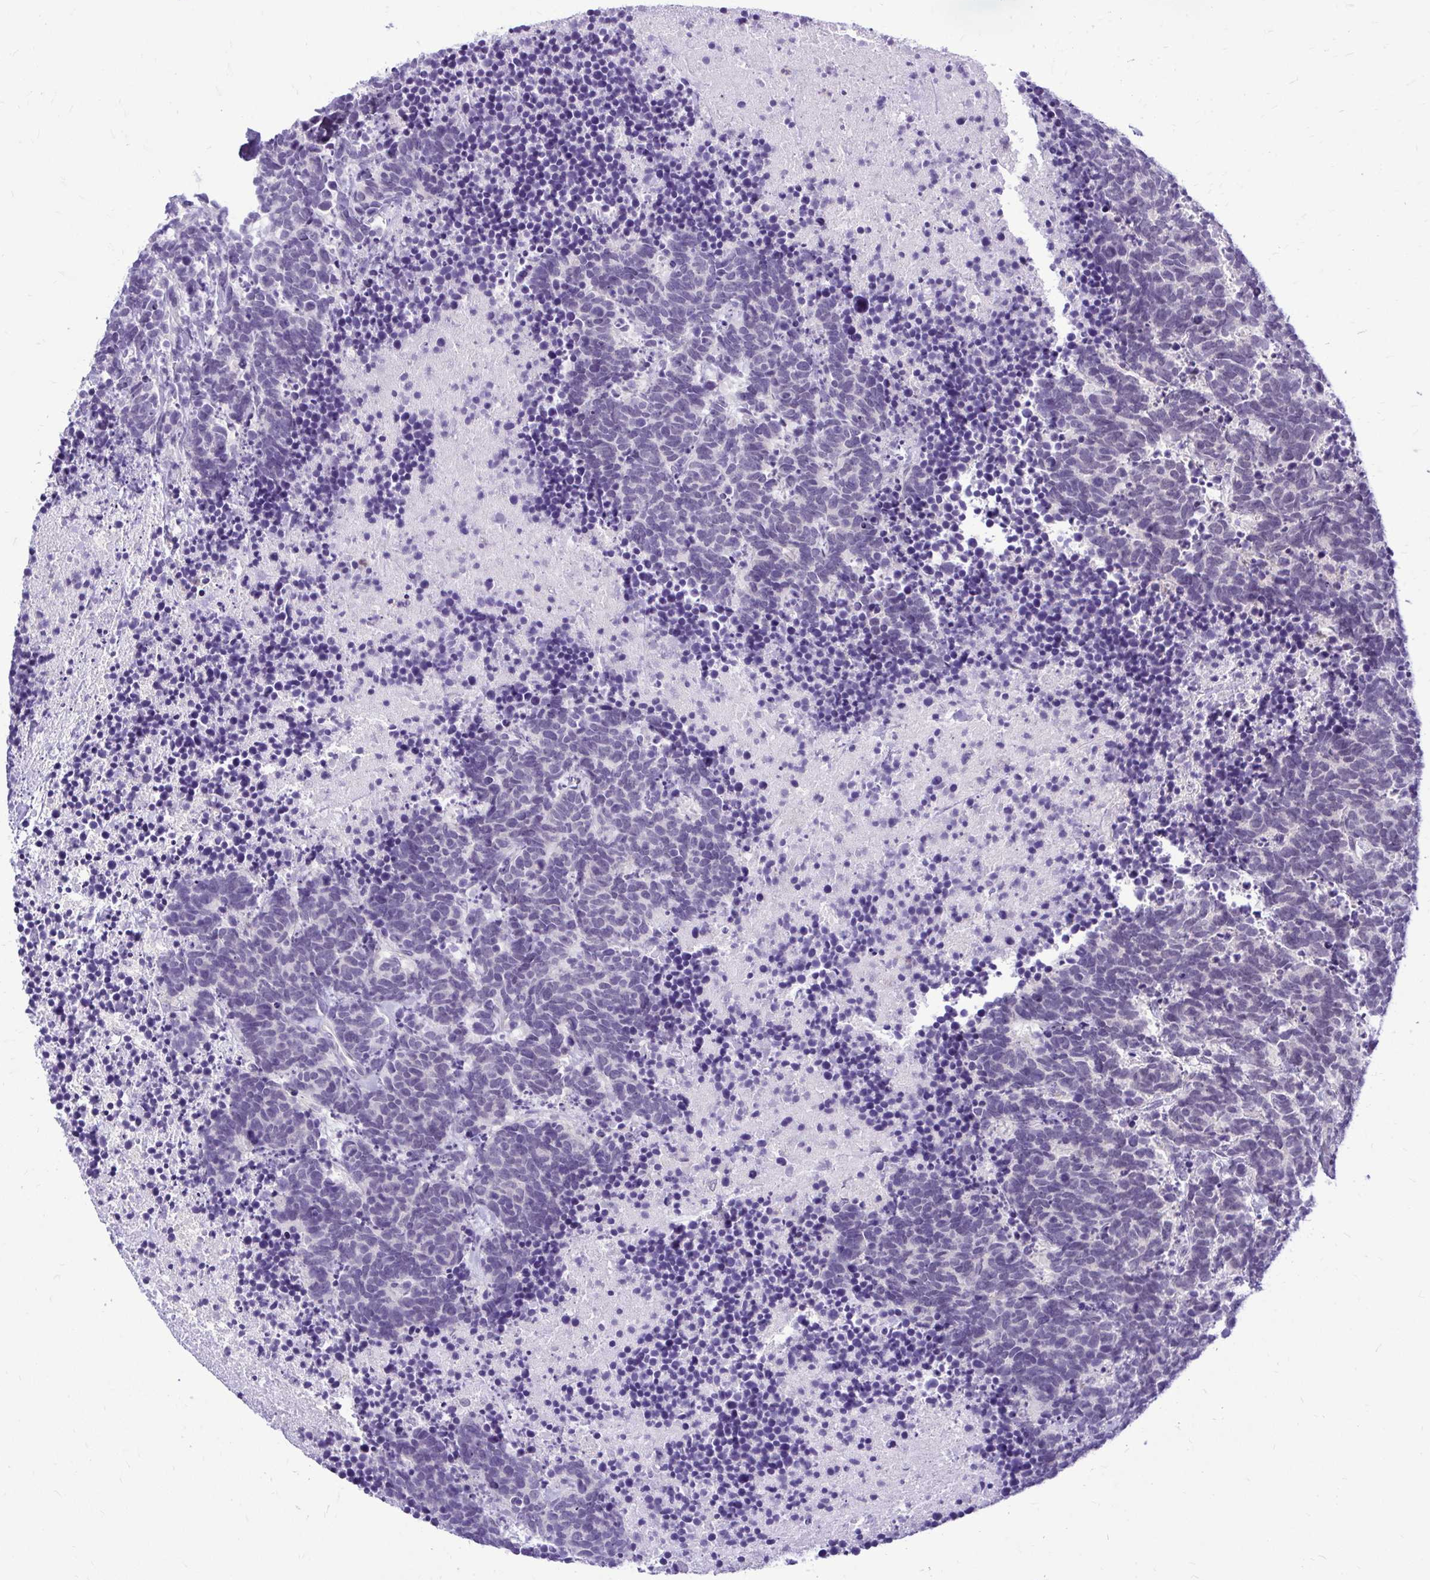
{"staining": {"intensity": "negative", "quantity": "none", "location": "none"}, "tissue": "carcinoid", "cell_type": "Tumor cells", "image_type": "cancer", "snomed": [{"axis": "morphology", "description": "Carcinoma, NOS"}, {"axis": "morphology", "description": "Carcinoid, malignant, NOS"}, {"axis": "topography", "description": "Prostate"}], "caption": "The photomicrograph reveals no significant positivity in tumor cells of carcinoma.", "gene": "ZSWIM9", "patient": {"sex": "male", "age": 57}}